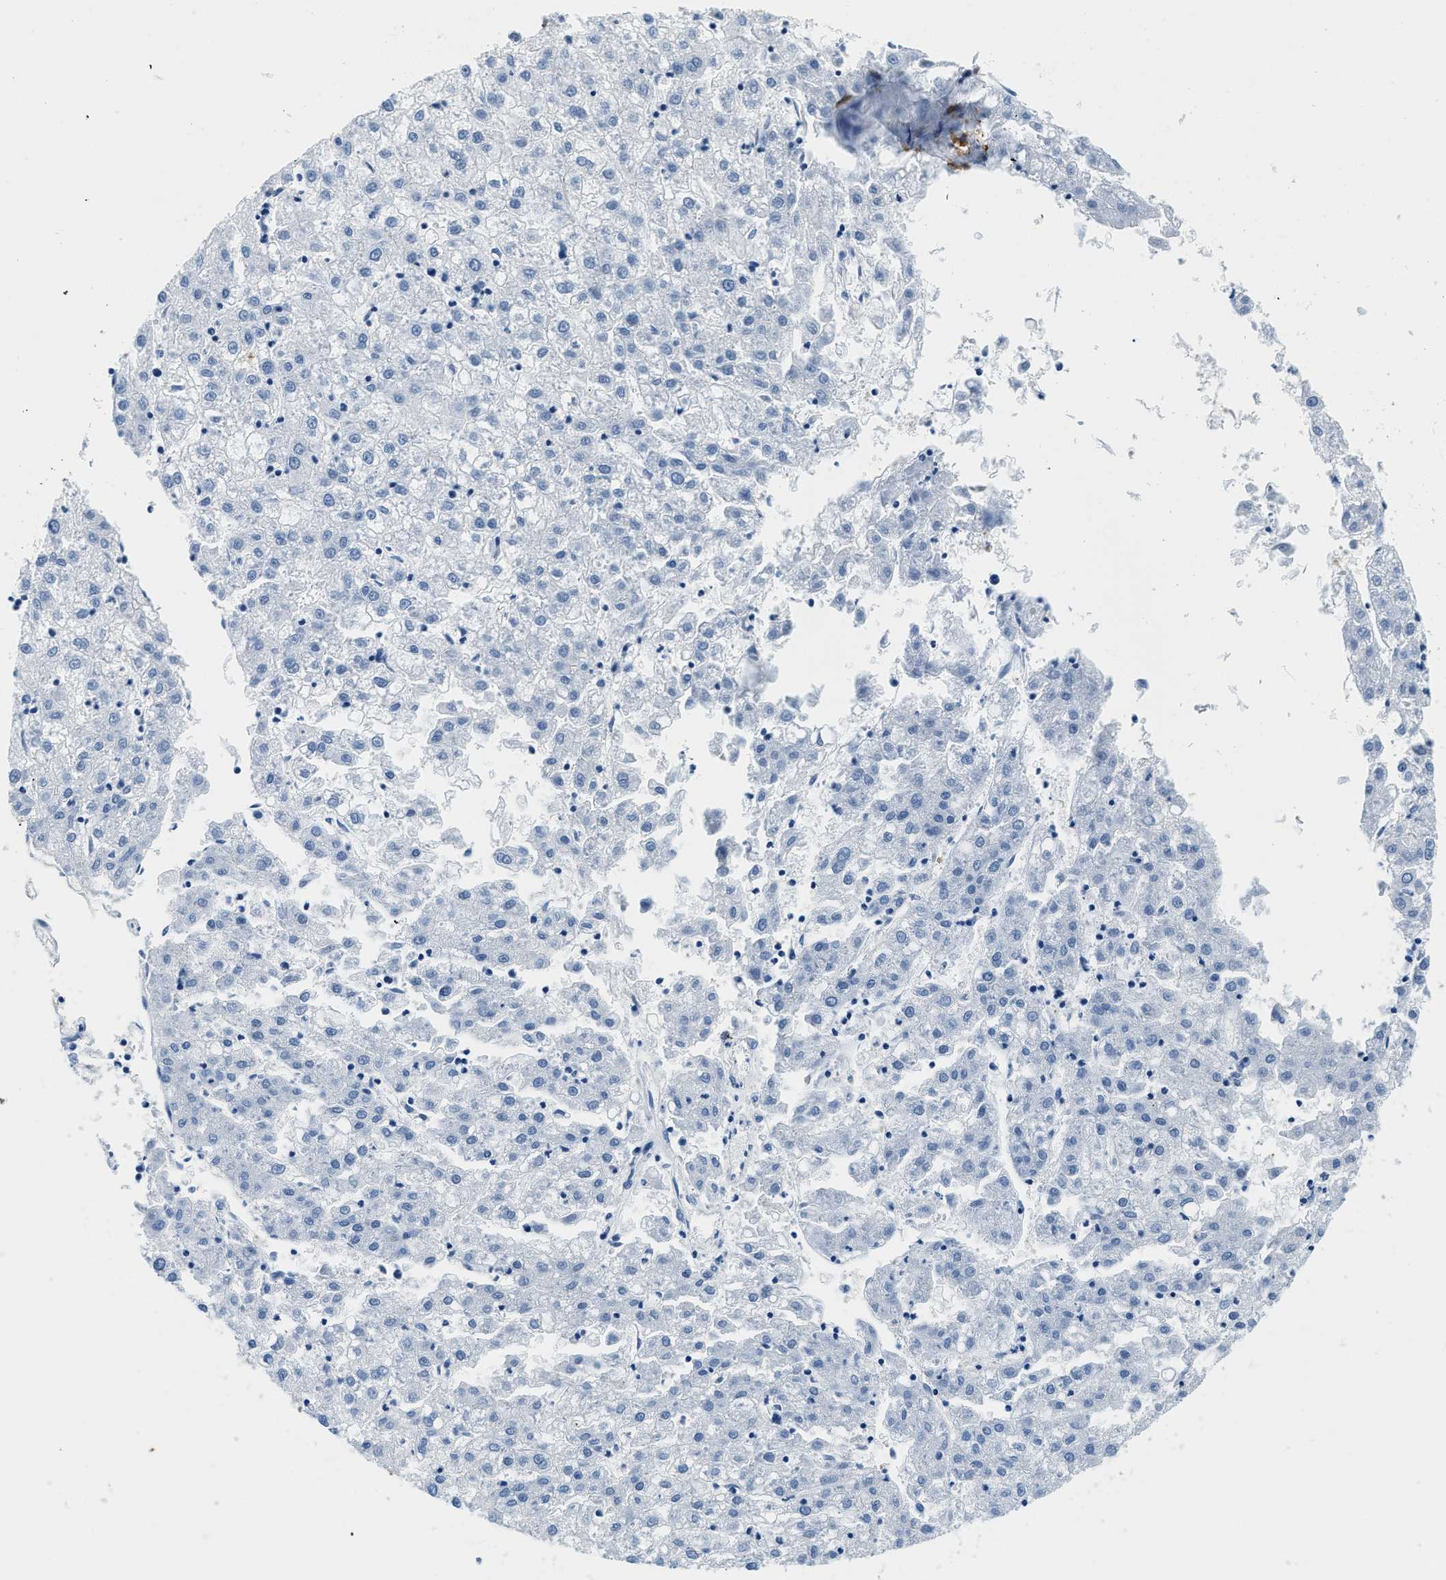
{"staining": {"intensity": "negative", "quantity": "none", "location": "none"}, "tissue": "liver cancer", "cell_type": "Tumor cells", "image_type": "cancer", "snomed": [{"axis": "morphology", "description": "Carcinoma, Hepatocellular, NOS"}, {"axis": "topography", "description": "Liver"}], "caption": "DAB immunohistochemical staining of human liver hepatocellular carcinoma displays no significant staining in tumor cells.", "gene": "CAPG", "patient": {"sex": "male", "age": 72}}